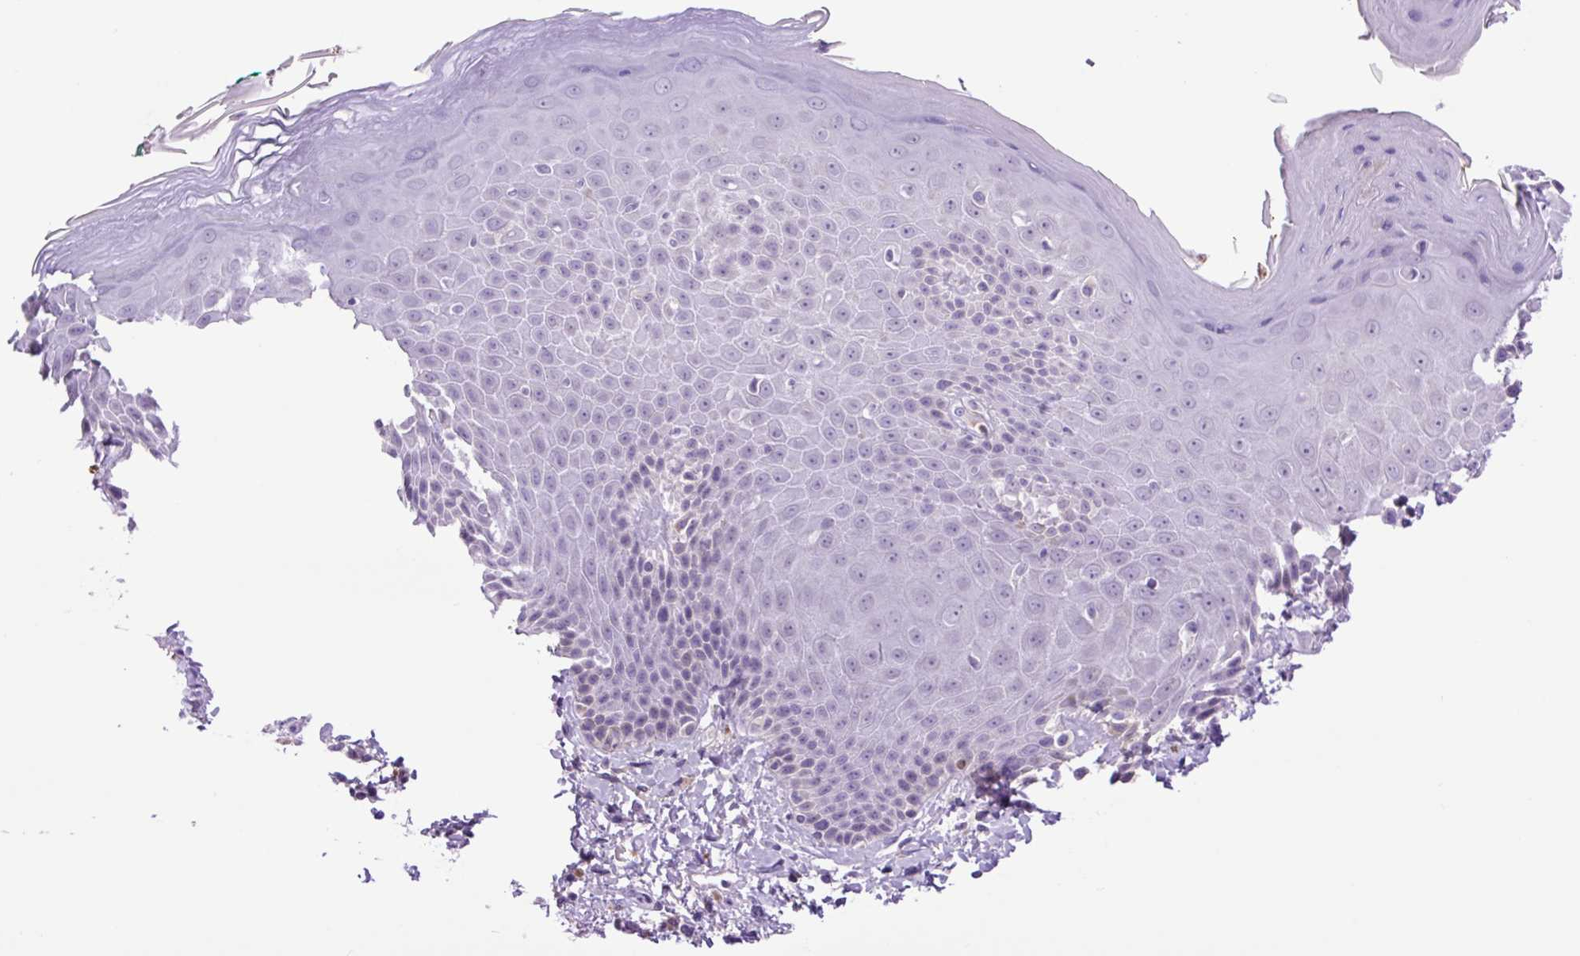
{"staining": {"intensity": "negative", "quantity": "none", "location": "none"}, "tissue": "skin", "cell_type": "Epidermal cells", "image_type": "normal", "snomed": [{"axis": "morphology", "description": "Normal tissue, NOS"}, {"axis": "topography", "description": "Peripheral nerve tissue"}], "caption": "Histopathology image shows no significant protein expression in epidermal cells of benign skin.", "gene": "MFSD3", "patient": {"sex": "male", "age": 51}}